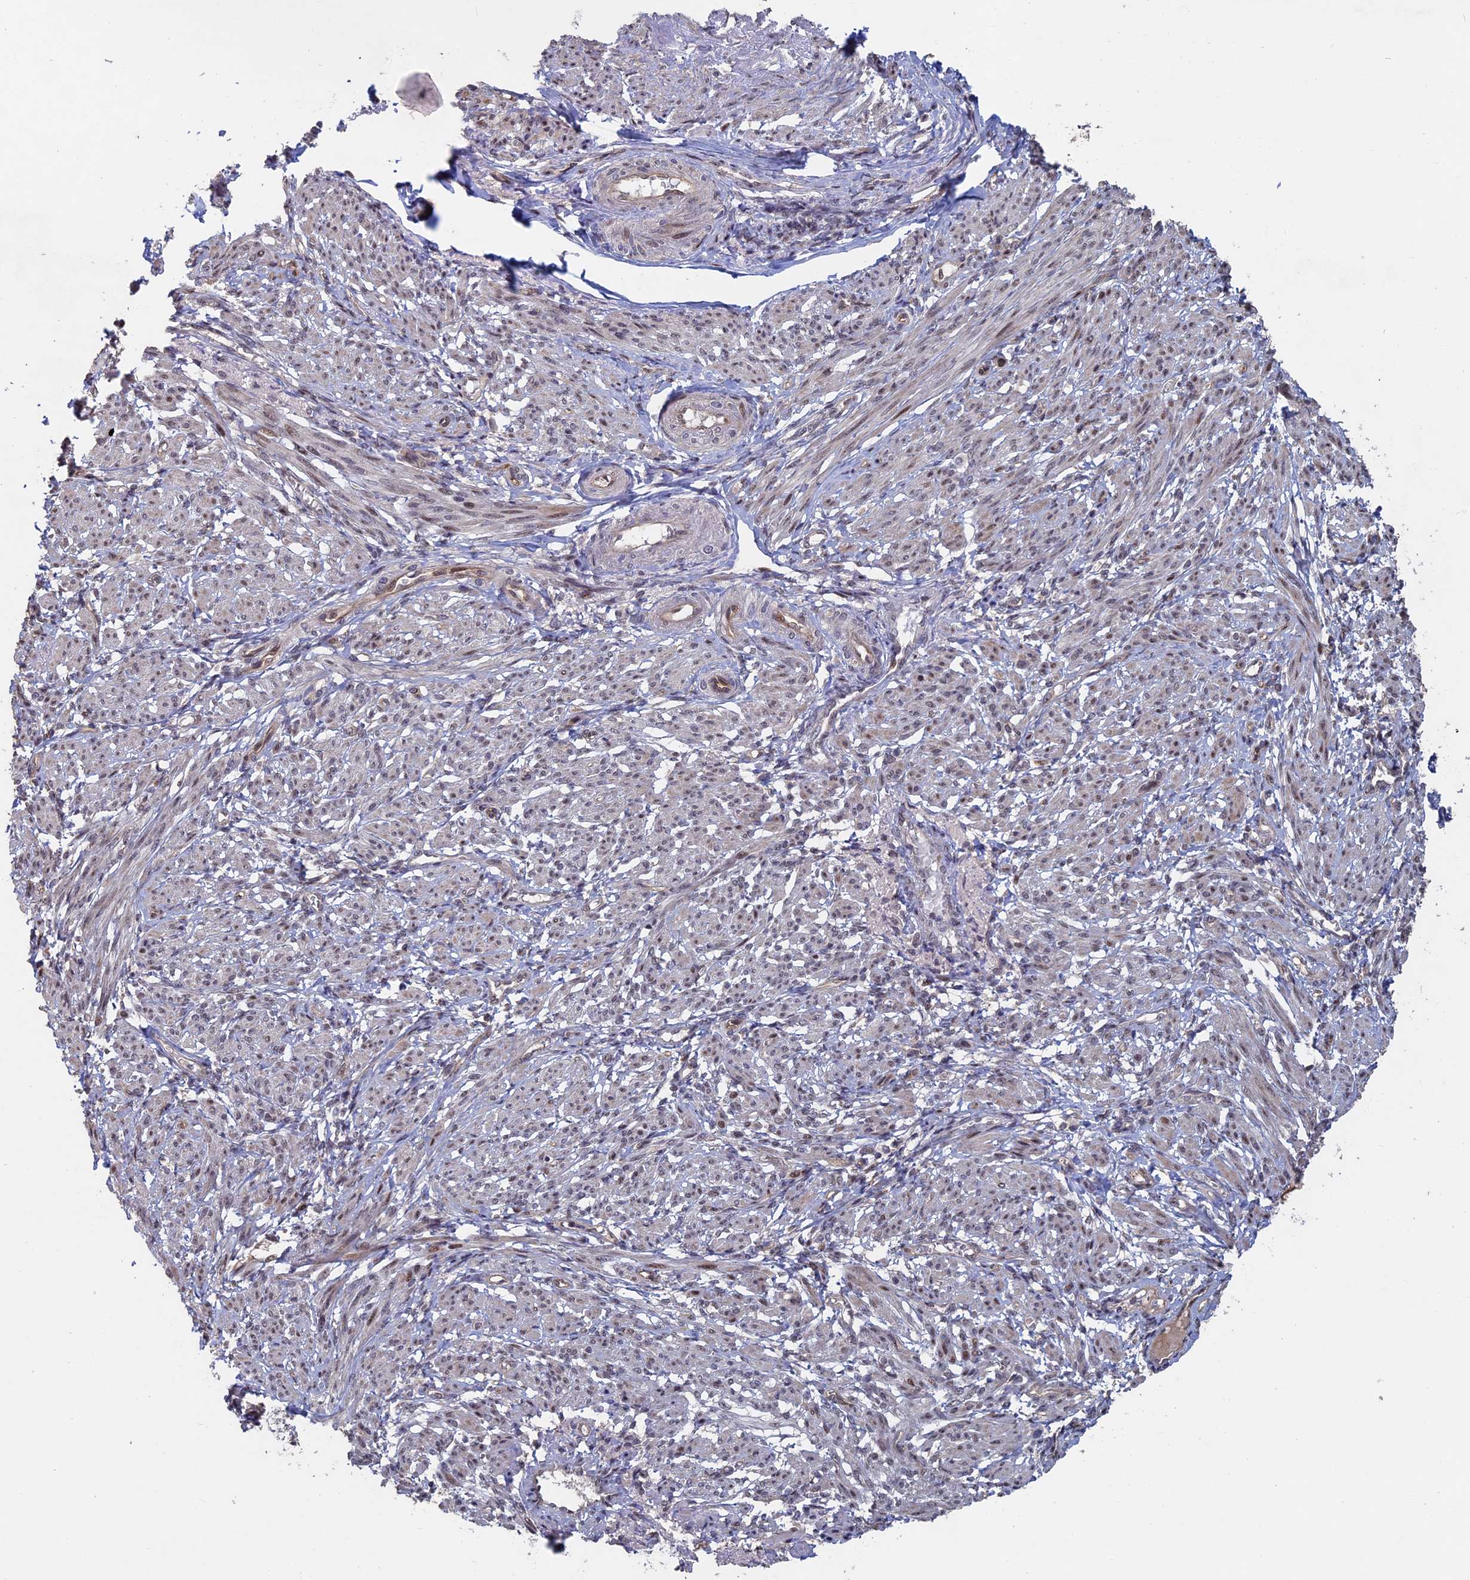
{"staining": {"intensity": "moderate", "quantity": "25%-75%", "location": "cytoplasmic/membranous,nuclear"}, "tissue": "smooth muscle", "cell_type": "Smooth muscle cells", "image_type": "normal", "snomed": [{"axis": "morphology", "description": "Normal tissue, NOS"}, {"axis": "topography", "description": "Smooth muscle"}], "caption": "This image demonstrates immunohistochemistry staining of unremarkable smooth muscle, with medium moderate cytoplasmic/membranous,nuclear expression in about 25%-75% of smooth muscle cells.", "gene": "KIAA1328", "patient": {"sex": "female", "age": 39}}